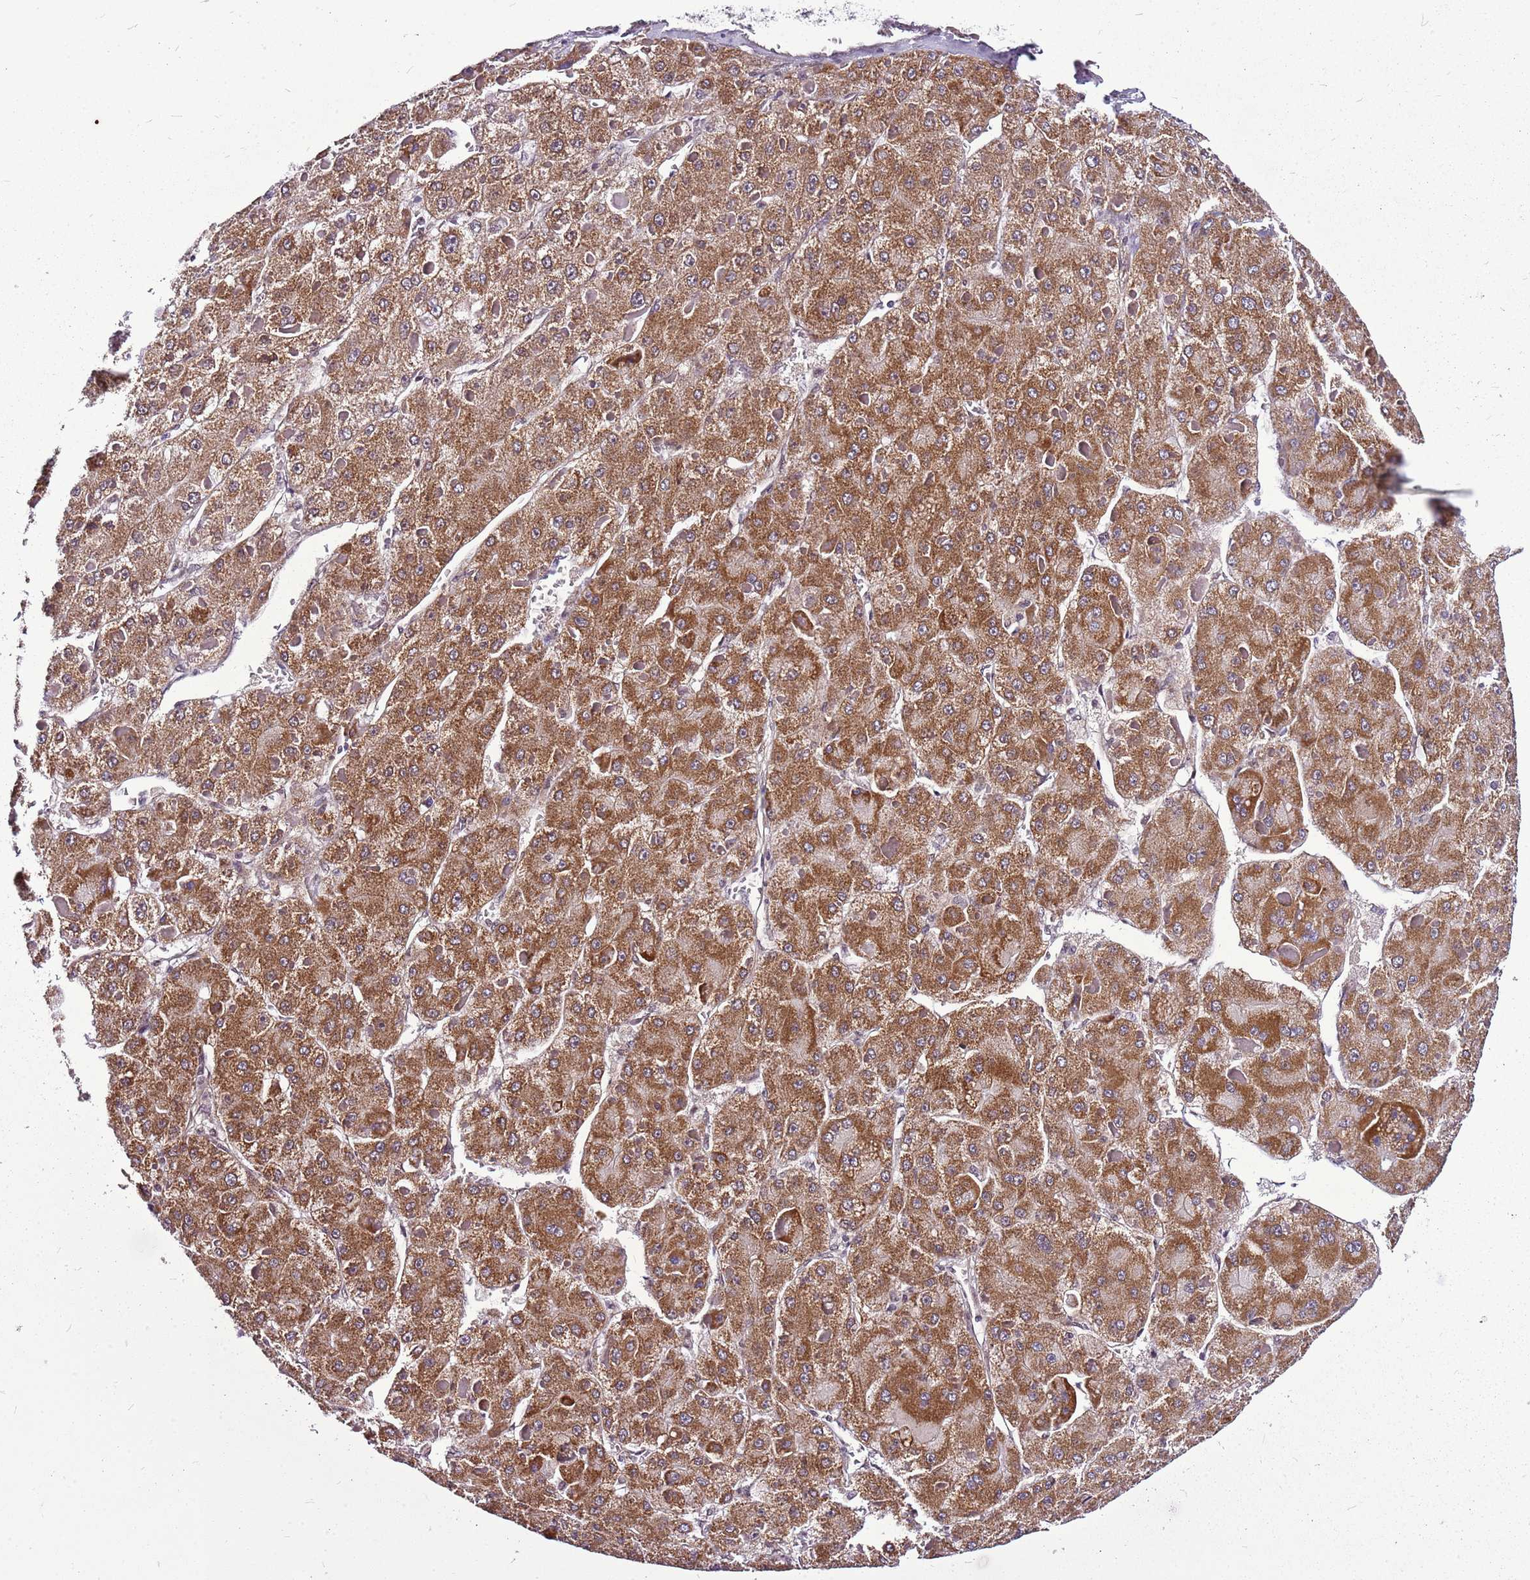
{"staining": {"intensity": "strong", "quantity": ">75%", "location": "cytoplasmic/membranous"}, "tissue": "liver cancer", "cell_type": "Tumor cells", "image_type": "cancer", "snomed": [{"axis": "morphology", "description": "Carcinoma, Hepatocellular, NOS"}, {"axis": "topography", "description": "Liver"}], "caption": "This photomicrograph exhibits immunohistochemistry (IHC) staining of human liver cancer (hepatocellular carcinoma), with high strong cytoplasmic/membranous expression in approximately >75% of tumor cells.", "gene": "CCDC166", "patient": {"sex": "female", "age": 73}}